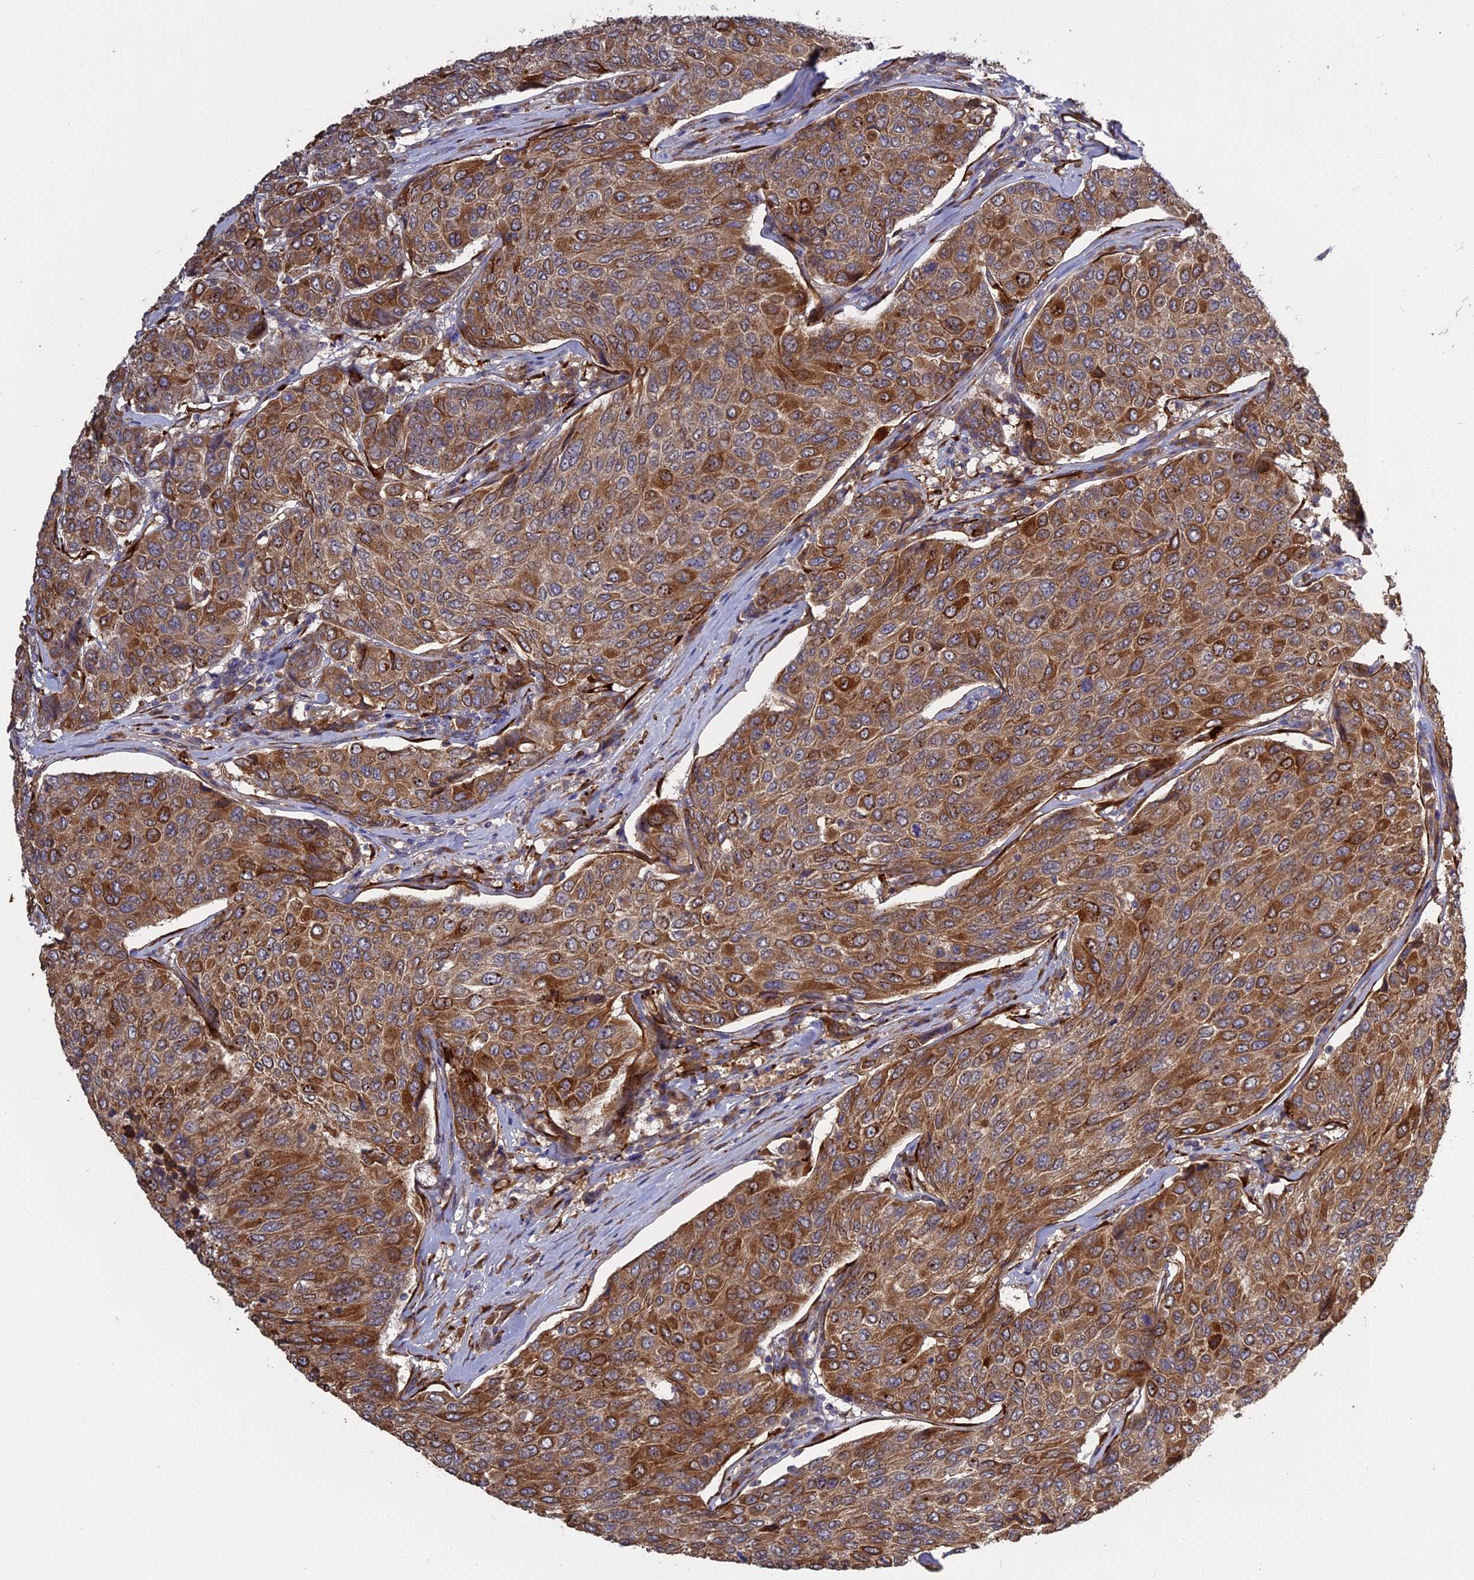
{"staining": {"intensity": "moderate", "quantity": ">75%", "location": "cytoplasmic/membranous"}, "tissue": "breast cancer", "cell_type": "Tumor cells", "image_type": "cancer", "snomed": [{"axis": "morphology", "description": "Duct carcinoma"}, {"axis": "topography", "description": "Breast"}], "caption": "About >75% of tumor cells in breast cancer show moderate cytoplasmic/membranous protein expression as visualized by brown immunohistochemical staining.", "gene": "PPIC", "patient": {"sex": "female", "age": 55}}